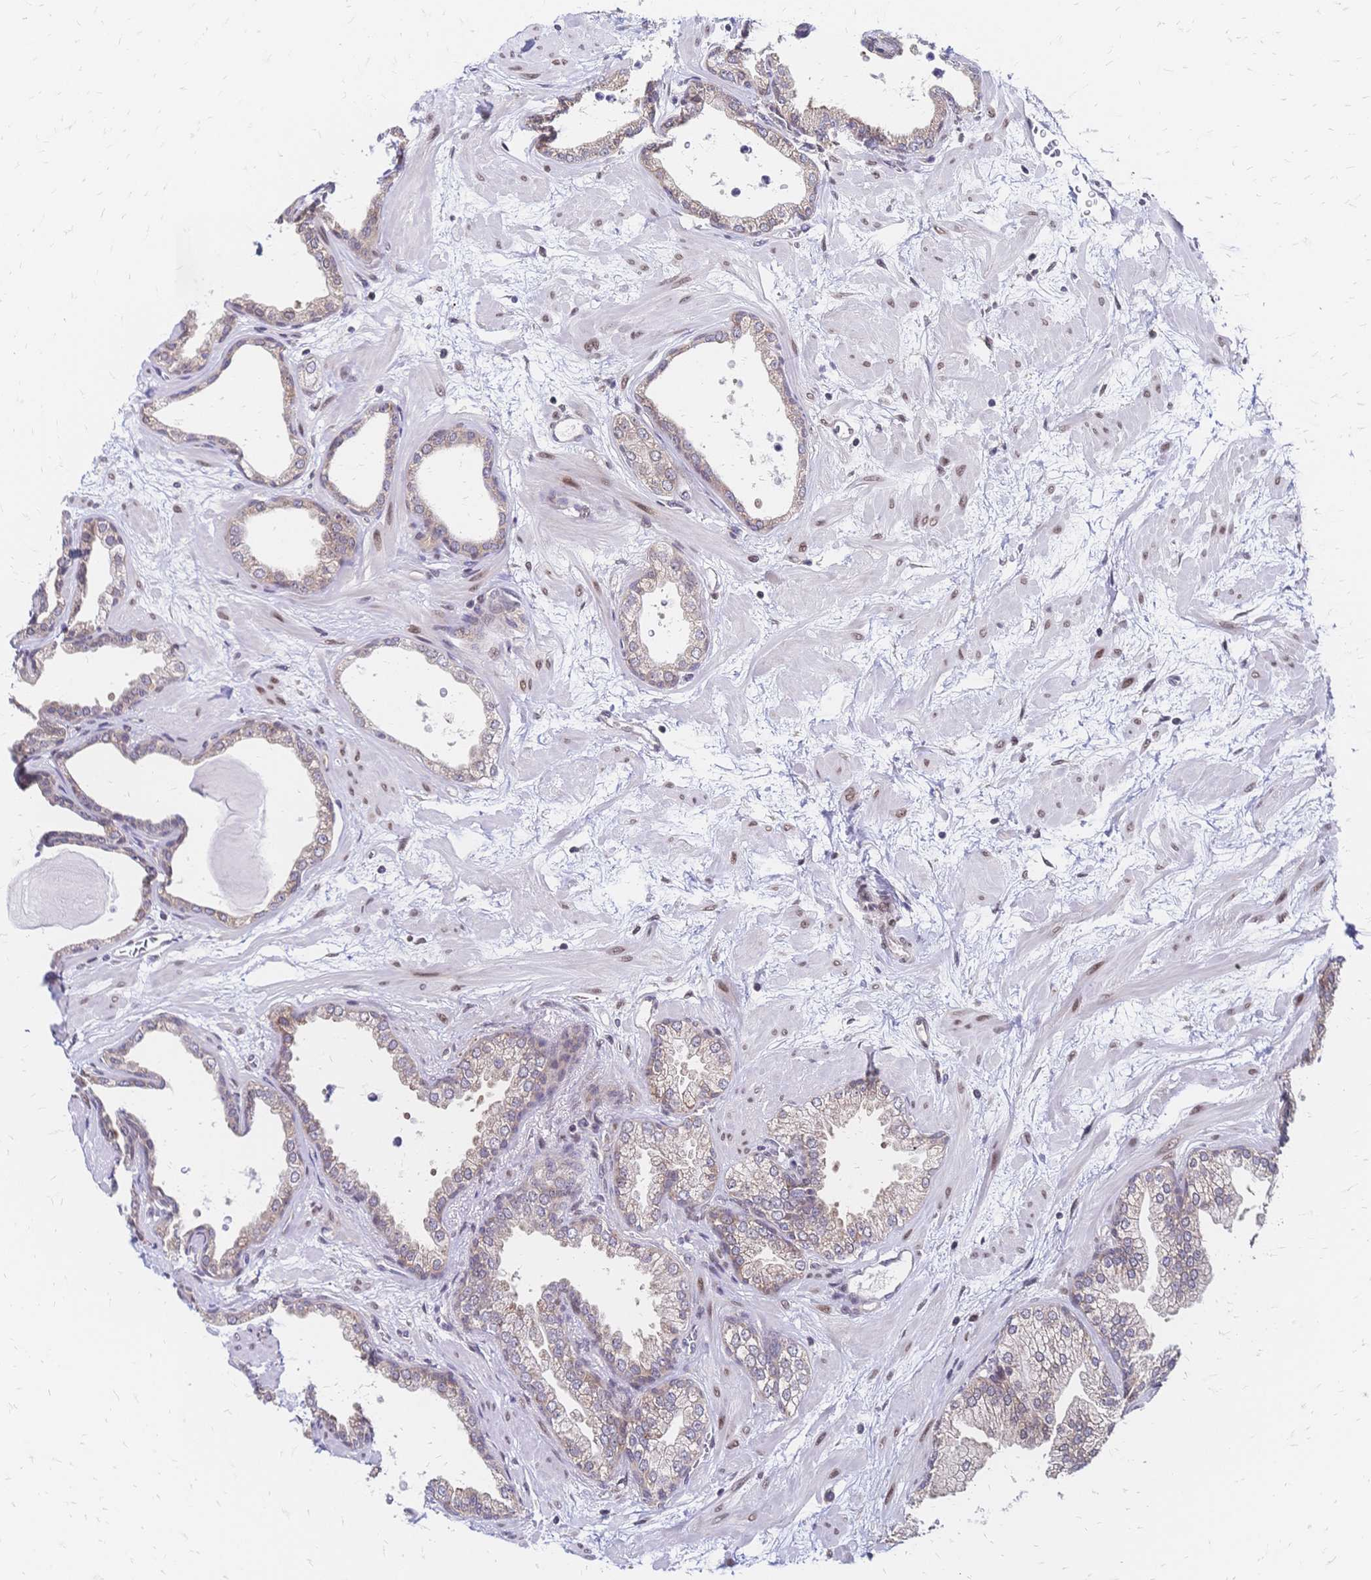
{"staining": {"intensity": "weak", "quantity": "<25%", "location": "nuclear"}, "tissue": "prostate", "cell_type": "Glandular cells", "image_type": "normal", "snomed": [{"axis": "morphology", "description": "Normal tissue, NOS"}, {"axis": "topography", "description": "Prostate"}], "caption": "Human prostate stained for a protein using IHC demonstrates no staining in glandular cells.", "gene": "CBX7", "patient": {"sex": "male", "age": 37}}